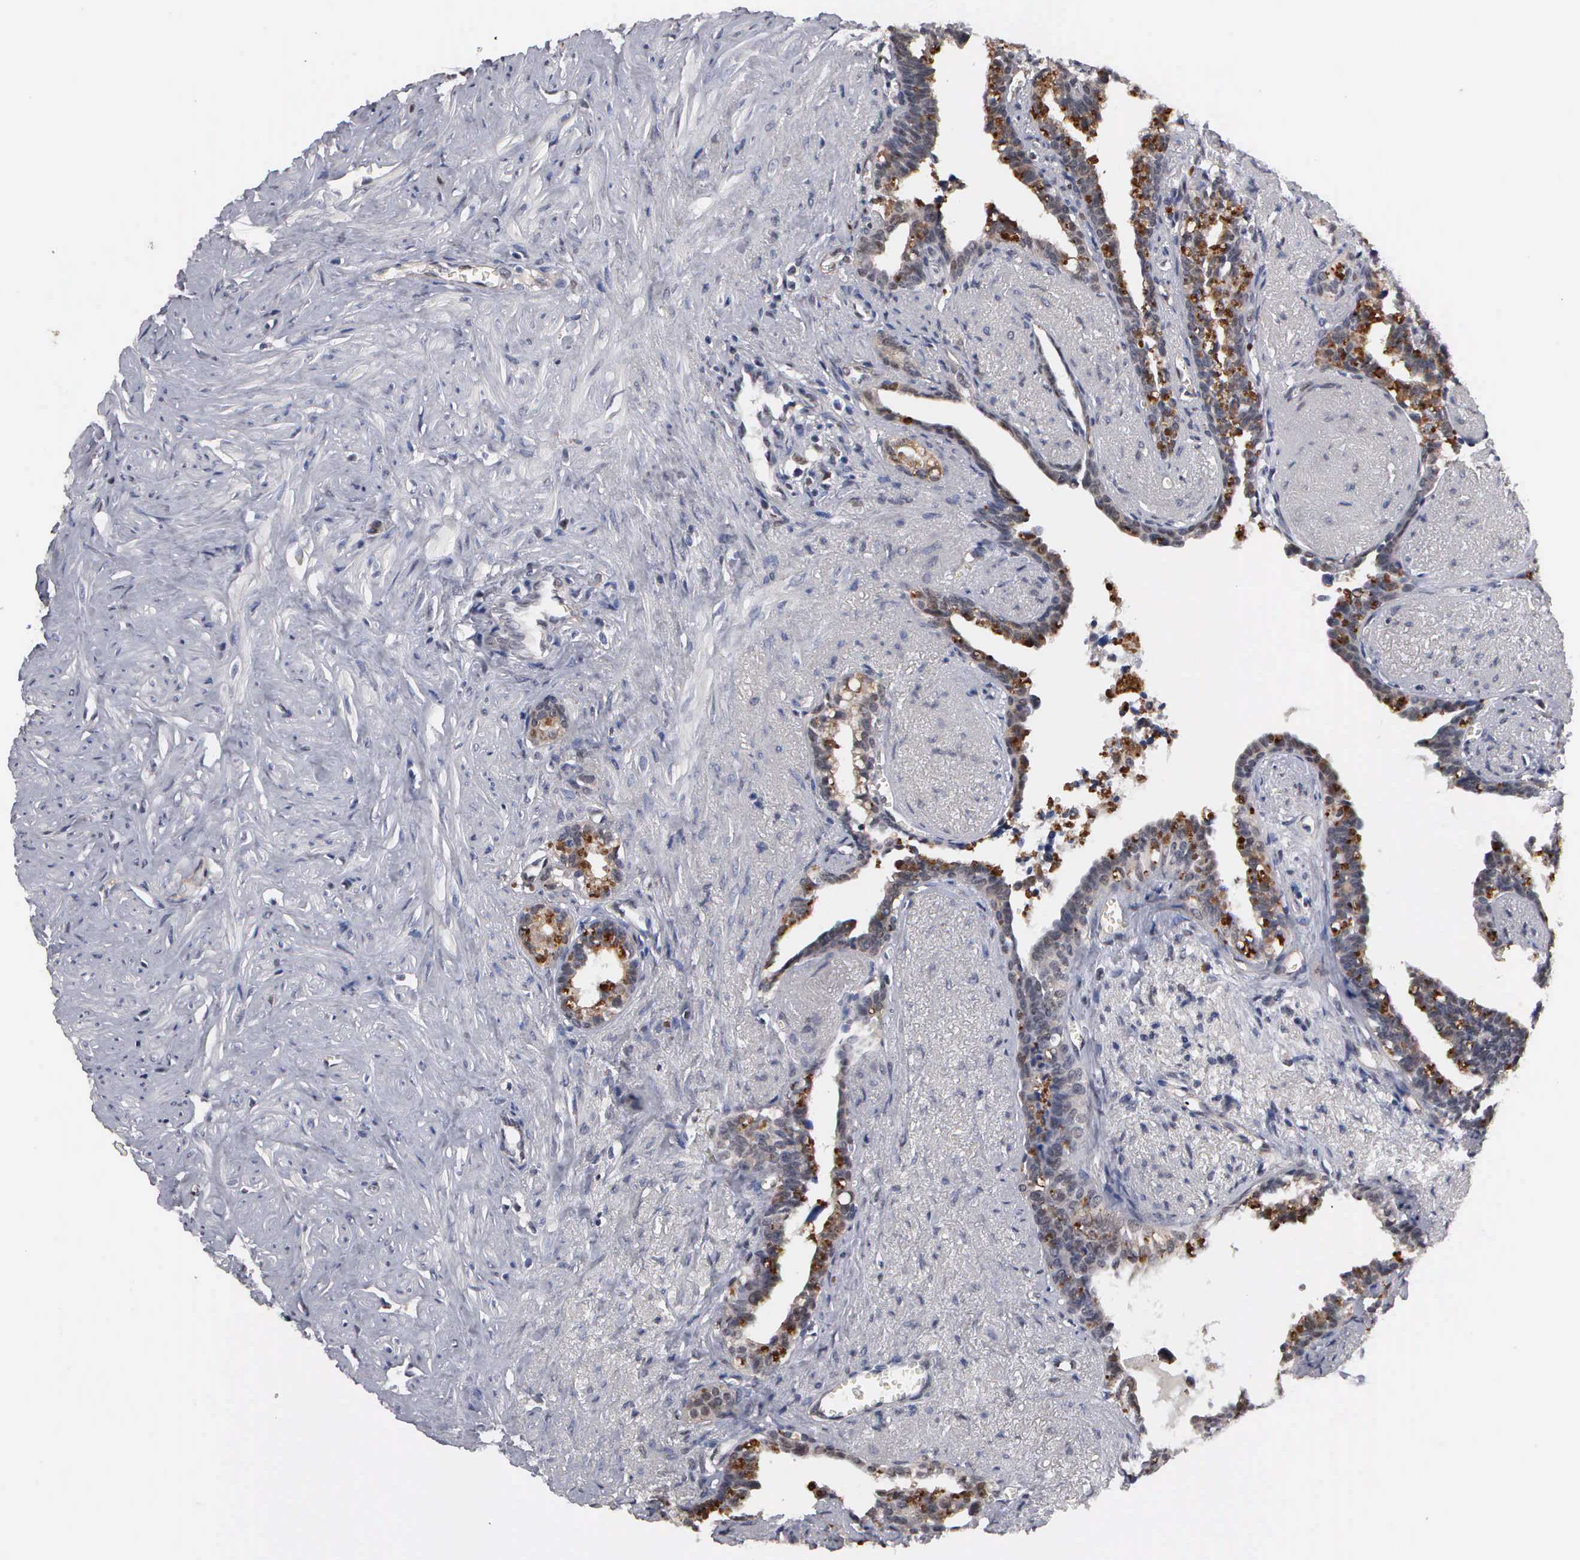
{"staining": {"intensity": "moderate", "quantity": "25%-75%", "location": "cytoplasmic/membranous"}, "tissue": "seminal vesicle", "cell_type": "Glandular cells", "image_type": "normal", "snomed": [{"axis": "morphology", "description": "Normal tissue, NOS"}, {"axis": "topography", "description": "Seminal veicle"}], "caption": "The histopathology image shows immunohistochemical staining of benign seminal vesicle. There is moderate cytoplasmic/membranous expression is present in approximately 25%-75% of glandular cells. (DAB (3,3'-diaminobenzidine) = brown stain, brightfield microscopy at high magnification).", "gene": "ZBTB33", "patient": {"sex": "male", "age": 60}}